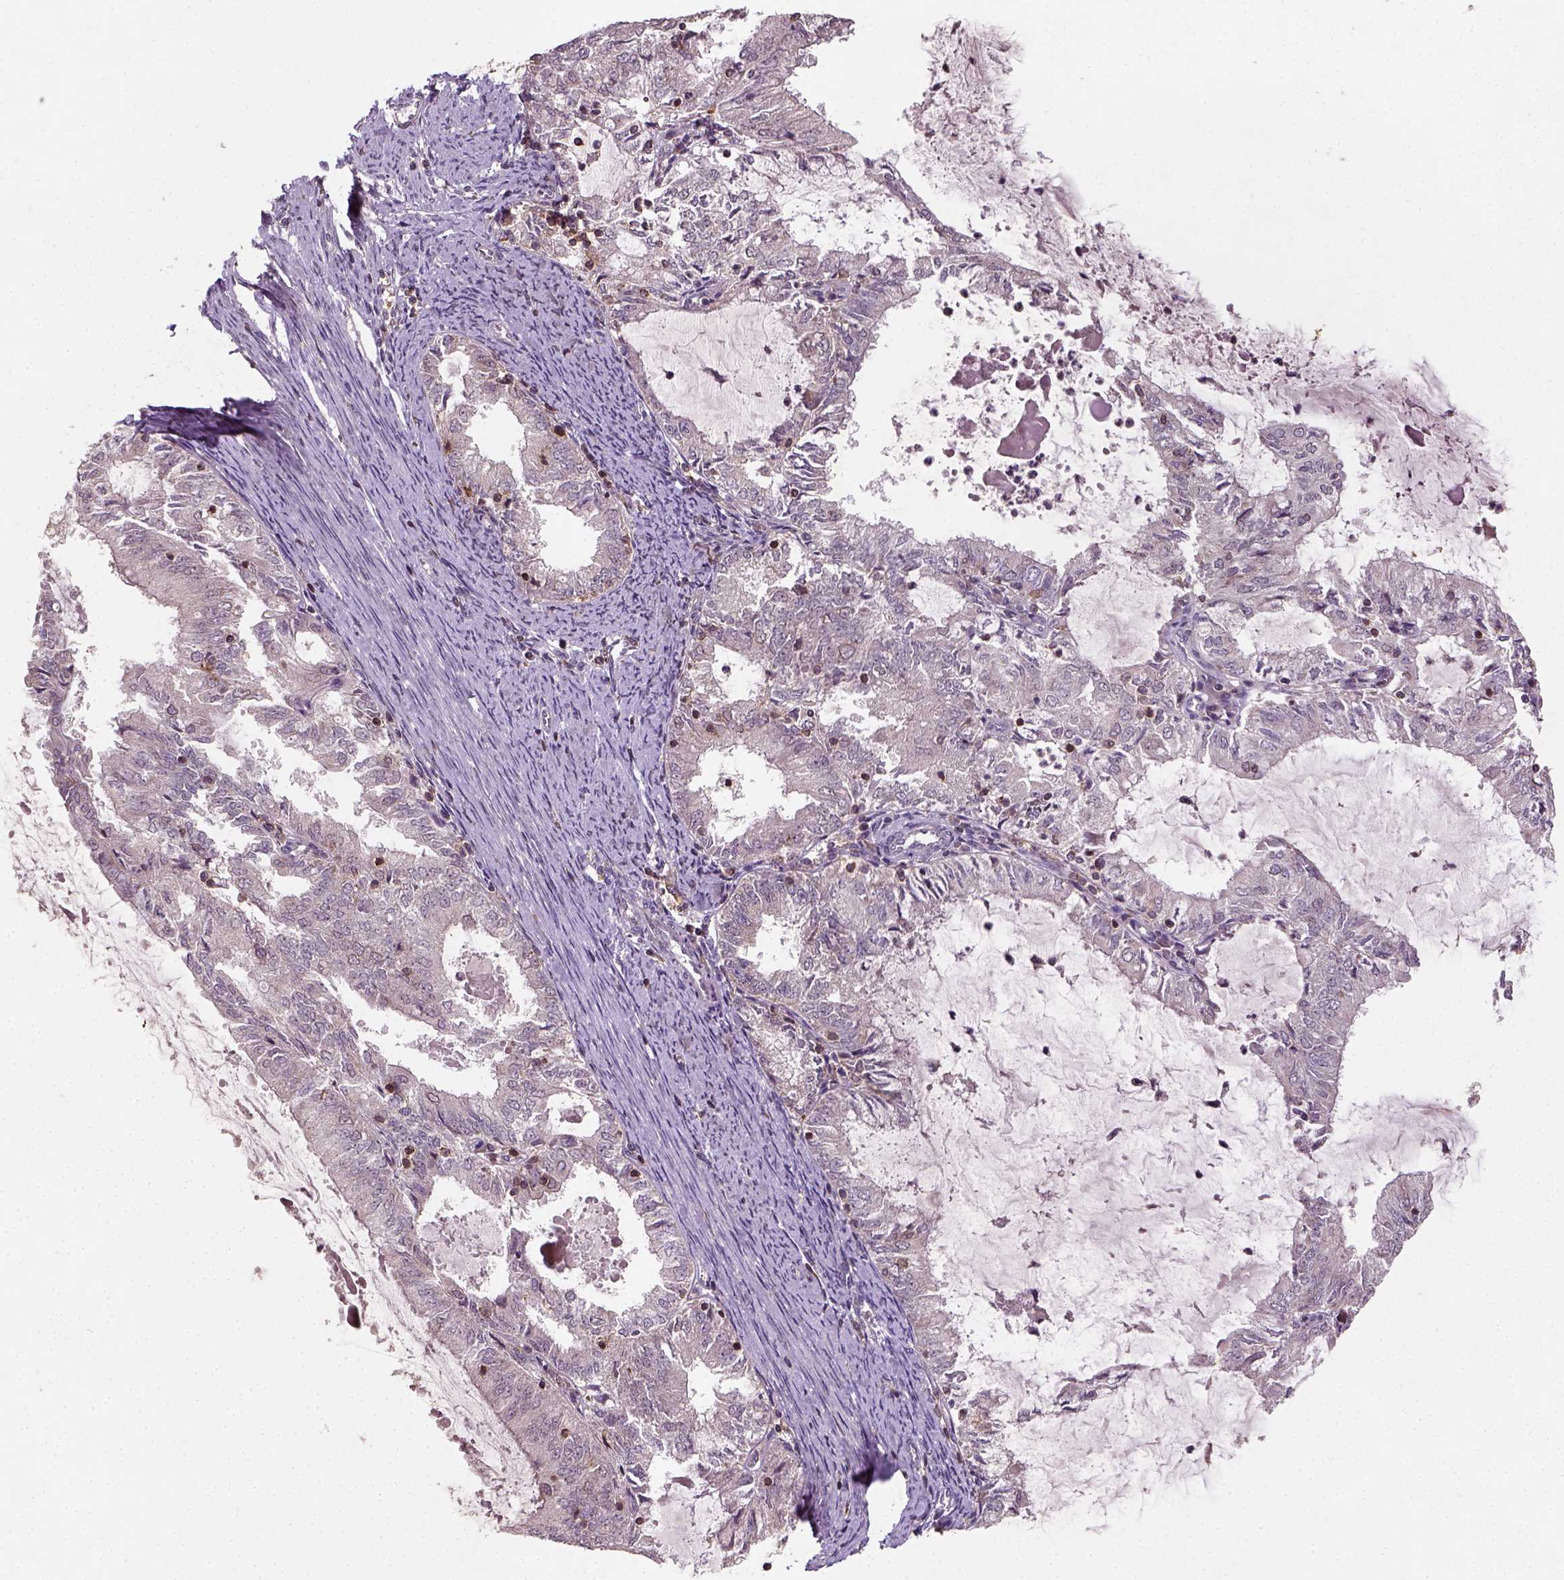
{"staining": {"intensity": "negative", "quantity": "none", "location": "none"}, "tissue": "endometrial cancer", "cell_type": "Tumor cells", "image_type": "cancer", "snomed": [{"axis": "morphology", "description": "Adenocarcinoma, NOS"}, {"axis": "topography", "description": "Endometrium"}], "caption": "This is a histopathology image of IHC staining of endometrial cancer (adenocarcinoma), which shows no positivity in tumor cells.", "gene": "CAMKK1", "patient": {"sex": "female", "age": 57}}